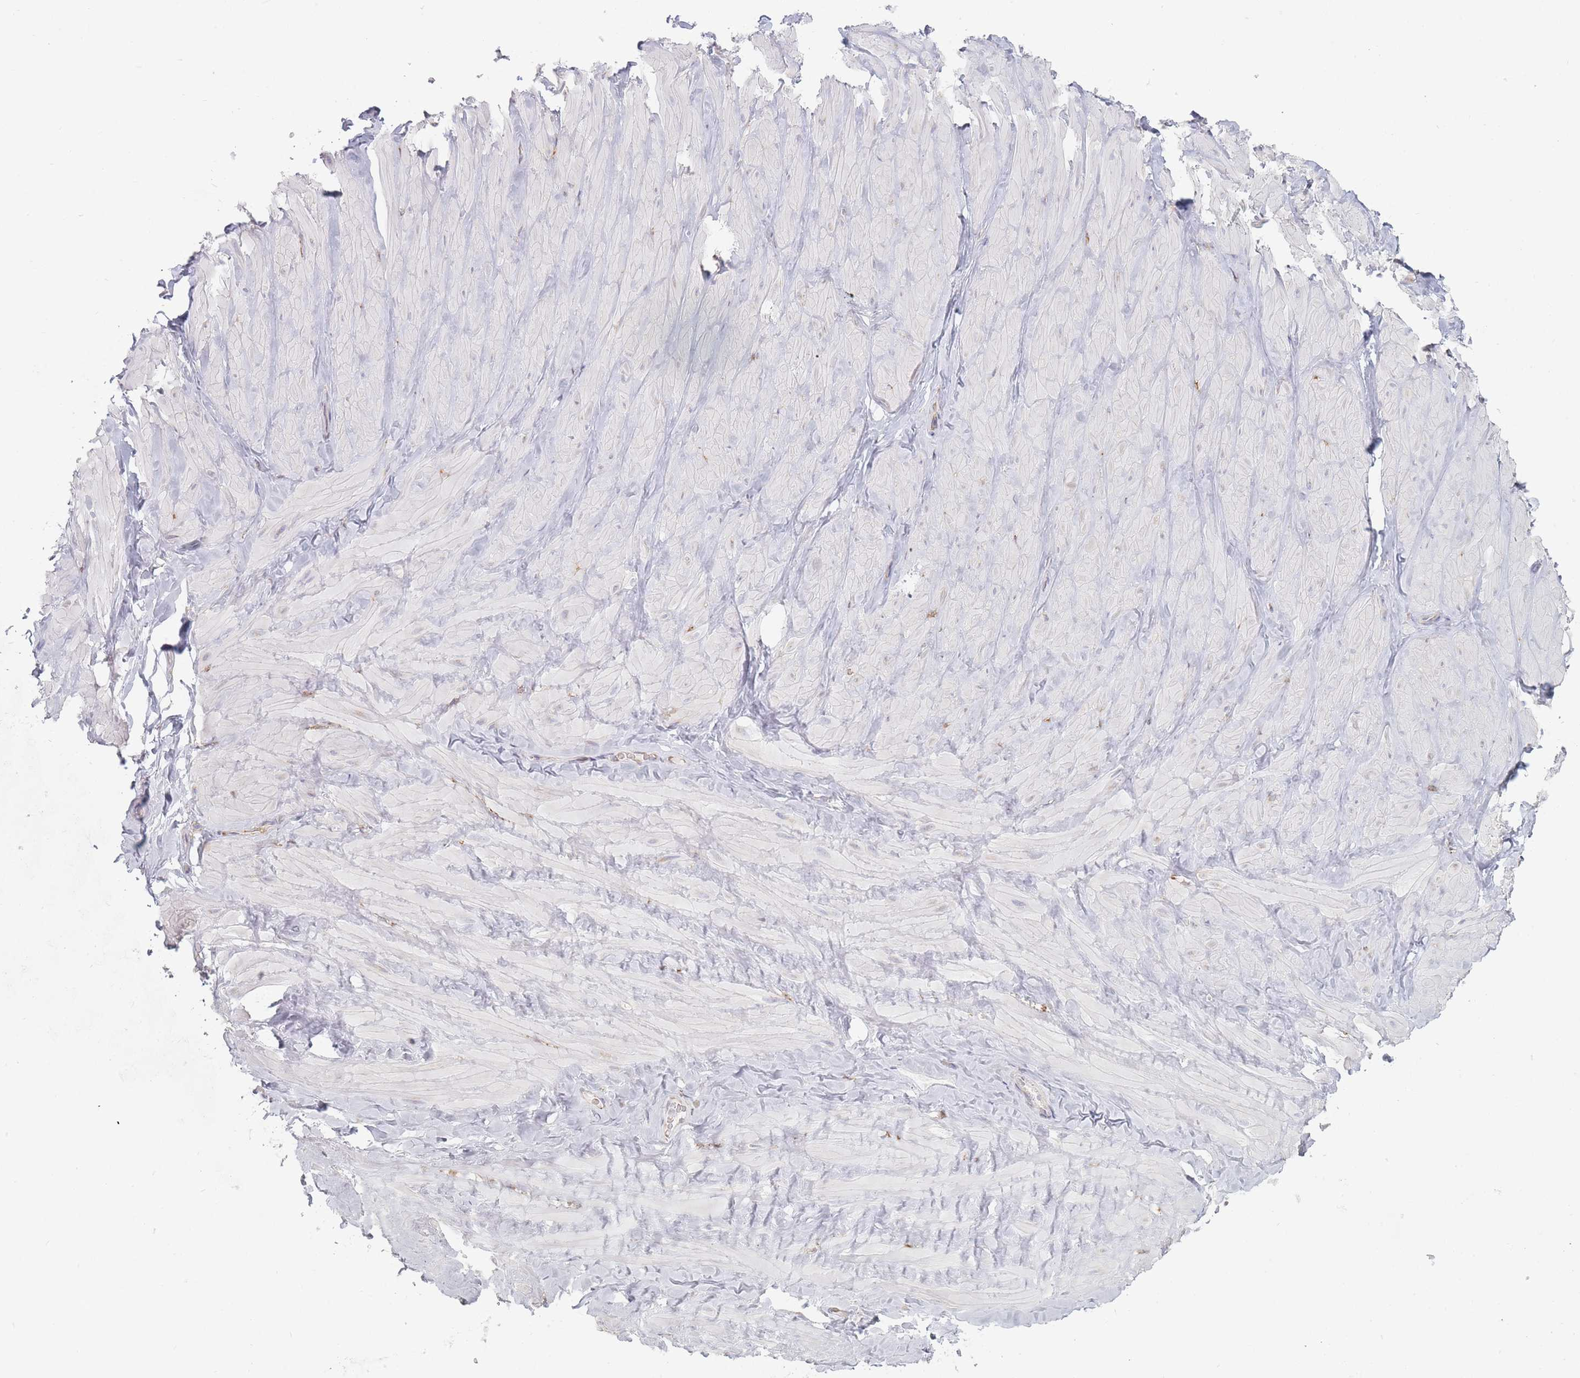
{"staining": {"intensity": "negative", "quantity": "none", "location": "none"}, "tissue": "adipose tissue", "cell_type": "Adipocytes", "image_type": "normal", "snomed": [{"axis": "morphology", "description": "Normal tissue, NOS"}, {"axis": "topography", "description": "Soft tissue"}, {"axis": "topography", "description": "Vascular tissue"}], "caption": "Immunohistochemistry (IHC) micrograph of unremarkable adipose tissue: adipose tissue stained with DAB (3,3'-diaminobenzidine) demonstrates no significant protein positivity in adipocytes.", "gene": "MAP1S", "patient": {"sex": "male", "age": 41}}